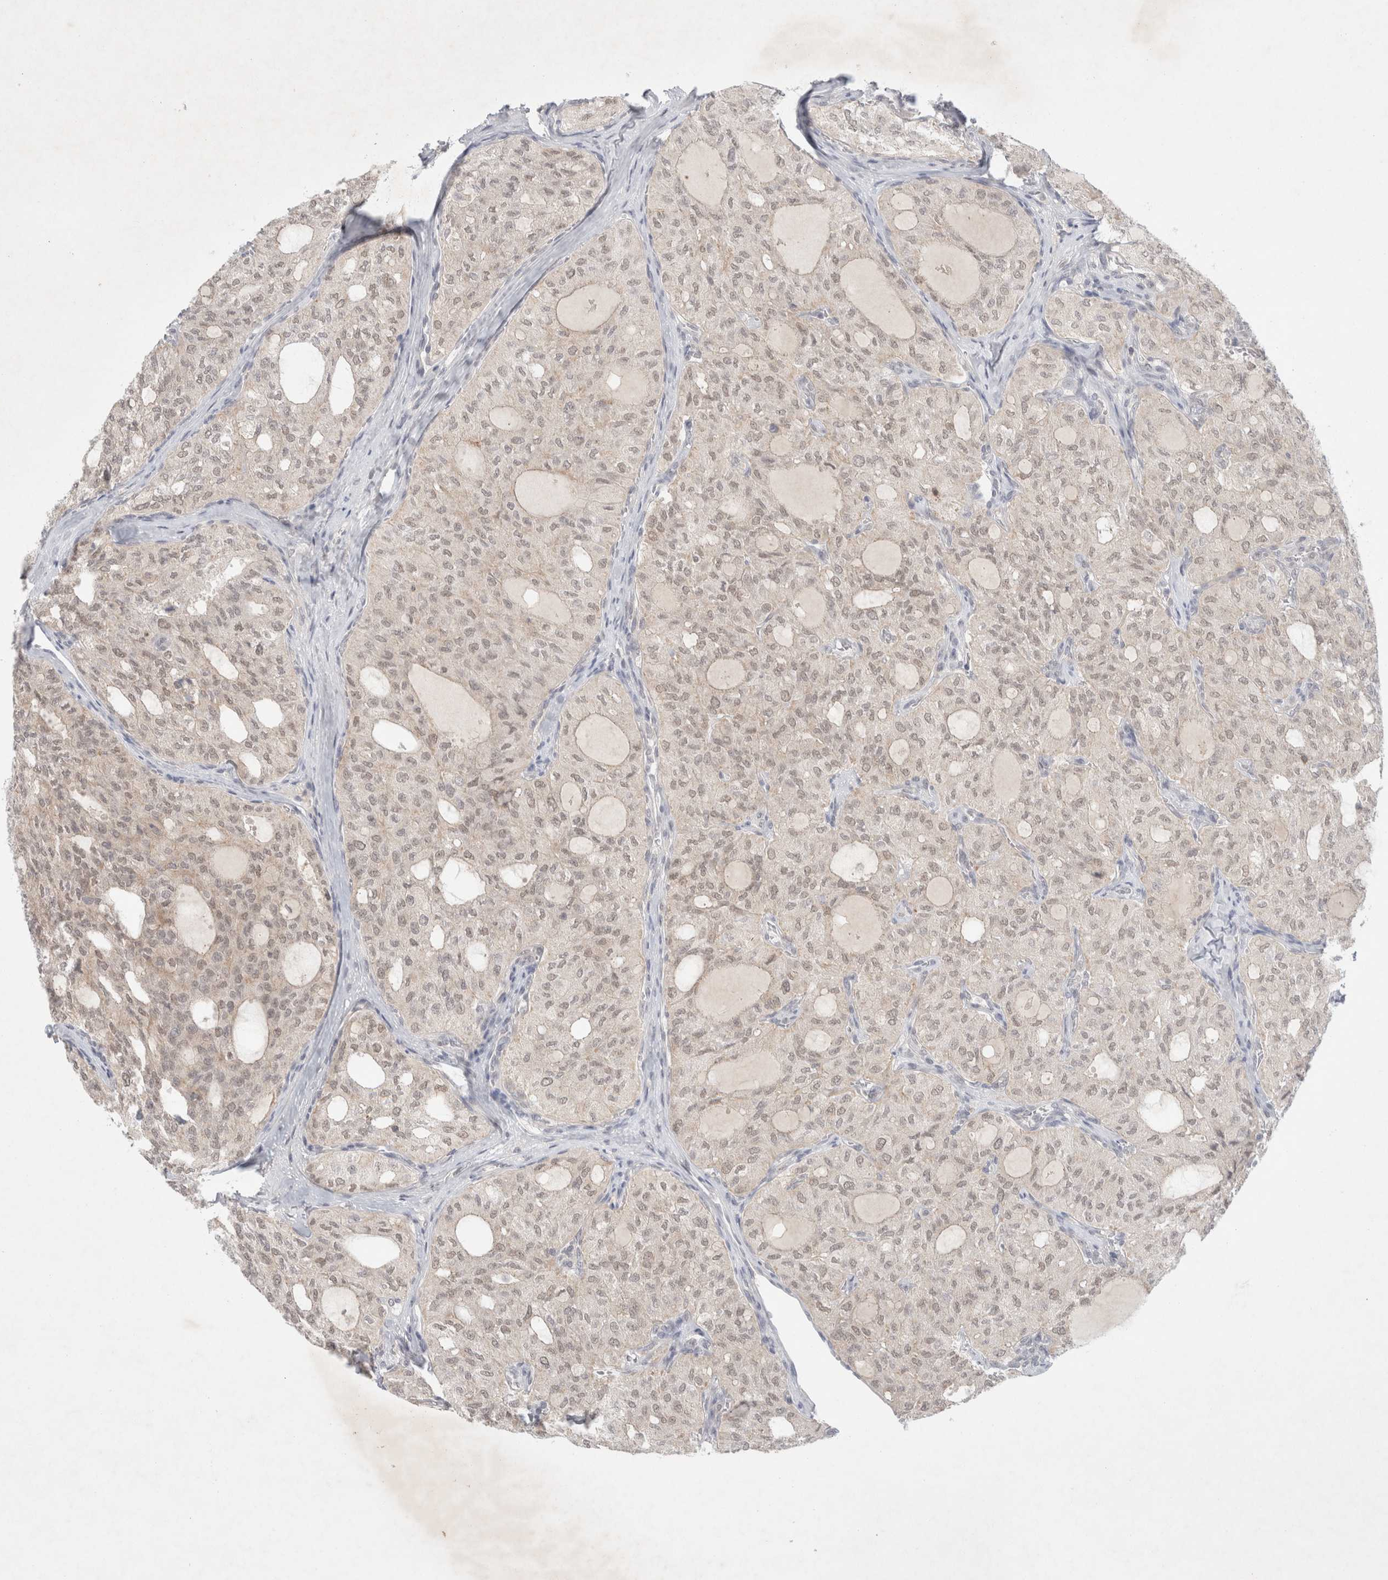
{"staining": {"intensity": "weak", "quantity": "25%-75%", "location": "nuclear"}, "tissue": "thyroid cancer", "cell_type": "Tumor cells", "image_type": "cancer", "snomed": [{"axis": "morphology", "description": "Follicular adenoma carcinoma, NOS"}, {"axis": "topography", "description": "Thyroid gland"}], "caption": "A low amount of weak nuclear staining is seen in about 25%-75% of tumor cells in thyroid cancer tissue.", "gene": "FBXO42", "patient": {"sex": "male", "age": 75}}